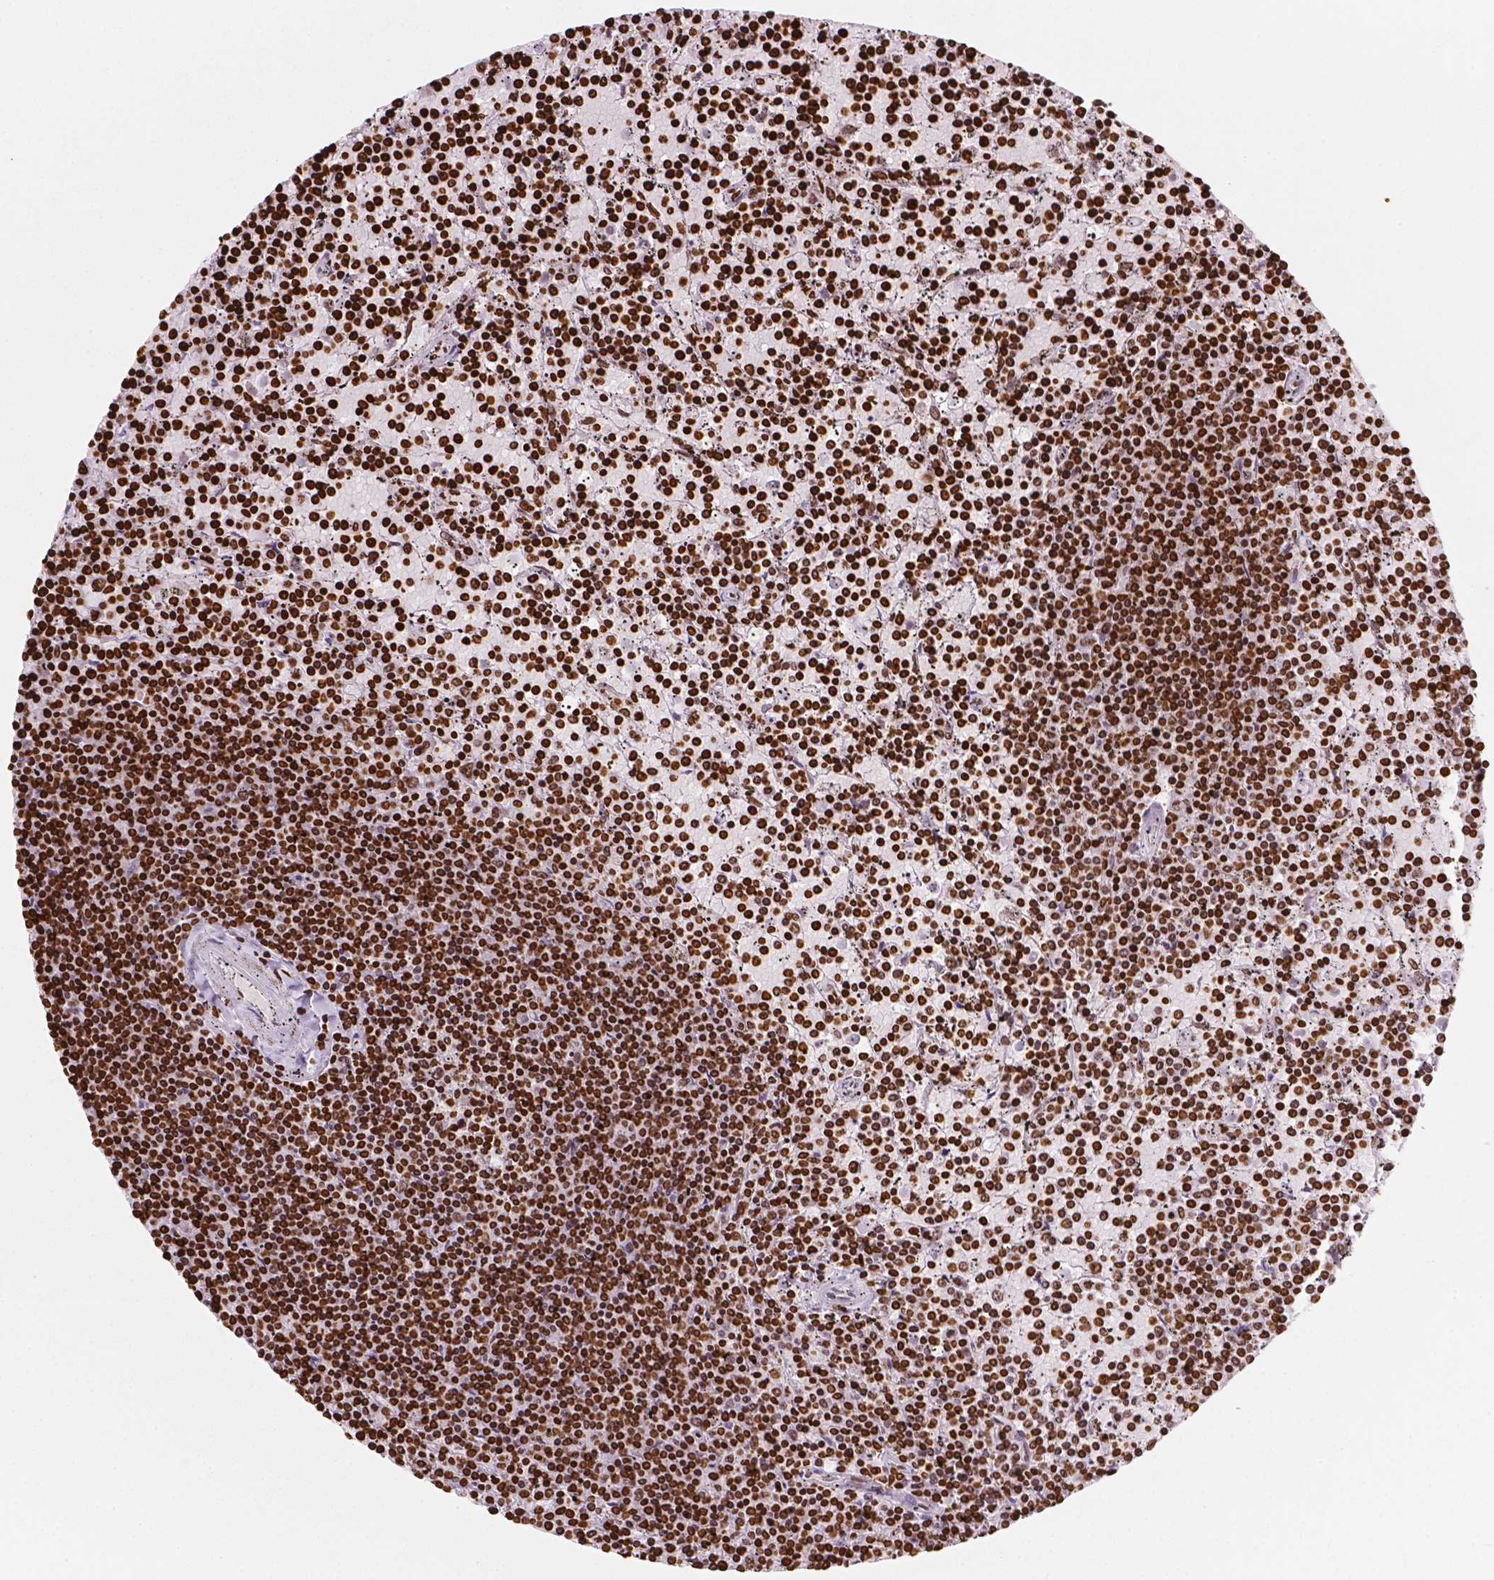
{"staining": {"intensity": "strong", "quantity": ">75%", "location": "nuclear"}, "tissue": "lymphoma", "cell_type": "Tumor cells", "image_type": "cancer", "snomed": [{"axis": "morphology", "description": "Malignant lymphoma, non-Hodgkin's type, Low grade"}, {"axis": "topography", "description": "Spleen"}], "caption": "Immunohistochemistry (DAB (3,3'-diaminobenzidine)) staining of human lymphoma reveals strong nuclear protein staining in about >75% of tumor cells. (brown staining indicates protein expression, while blue staining denotes nuclei).", "gene": "CBY3", "patient": {"sex": "female", "age": 77}}